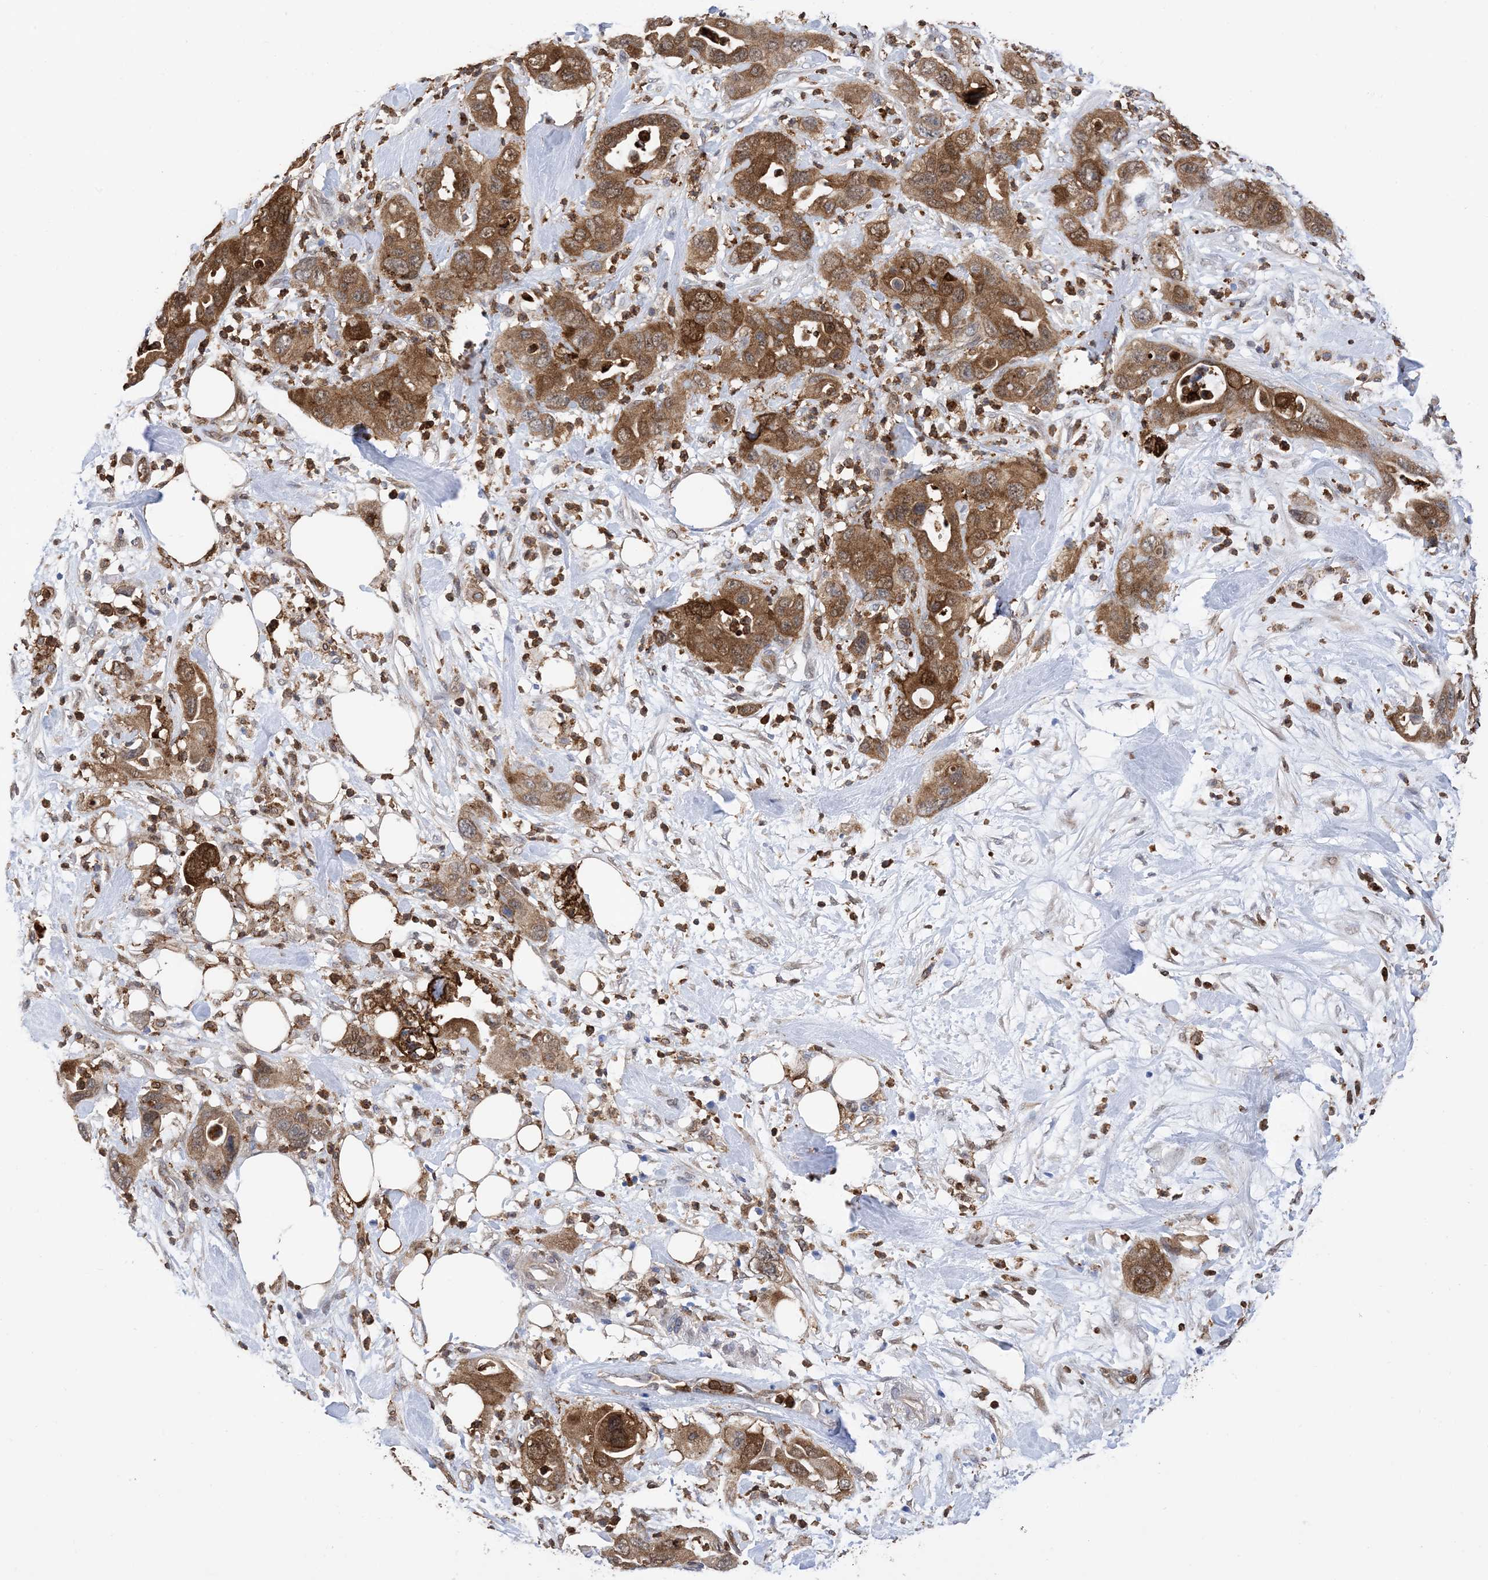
{"staining": {"intensity": "moderate", "quantity": ">75%", "location": "cytoplasmic/membranous"}, "tissue": "pancreatic cancer", "cell_type": "Tumor cells", "image_type": "cancer", "snomed": [{"axis": "morphology", "description": "Adenocarcinoma, NOS"}, {"axis": "topography", "description": "Pancreas"}], "caption": "Human adenocarcinoma (pancreatic) stained for a protein (brown) demonstrates moderate cytoplasmic/membranous positive positivity in approximately >75% of tumor cells.", "gene": "ANXA1", "patient": {"sex": "female", "age": 71}}